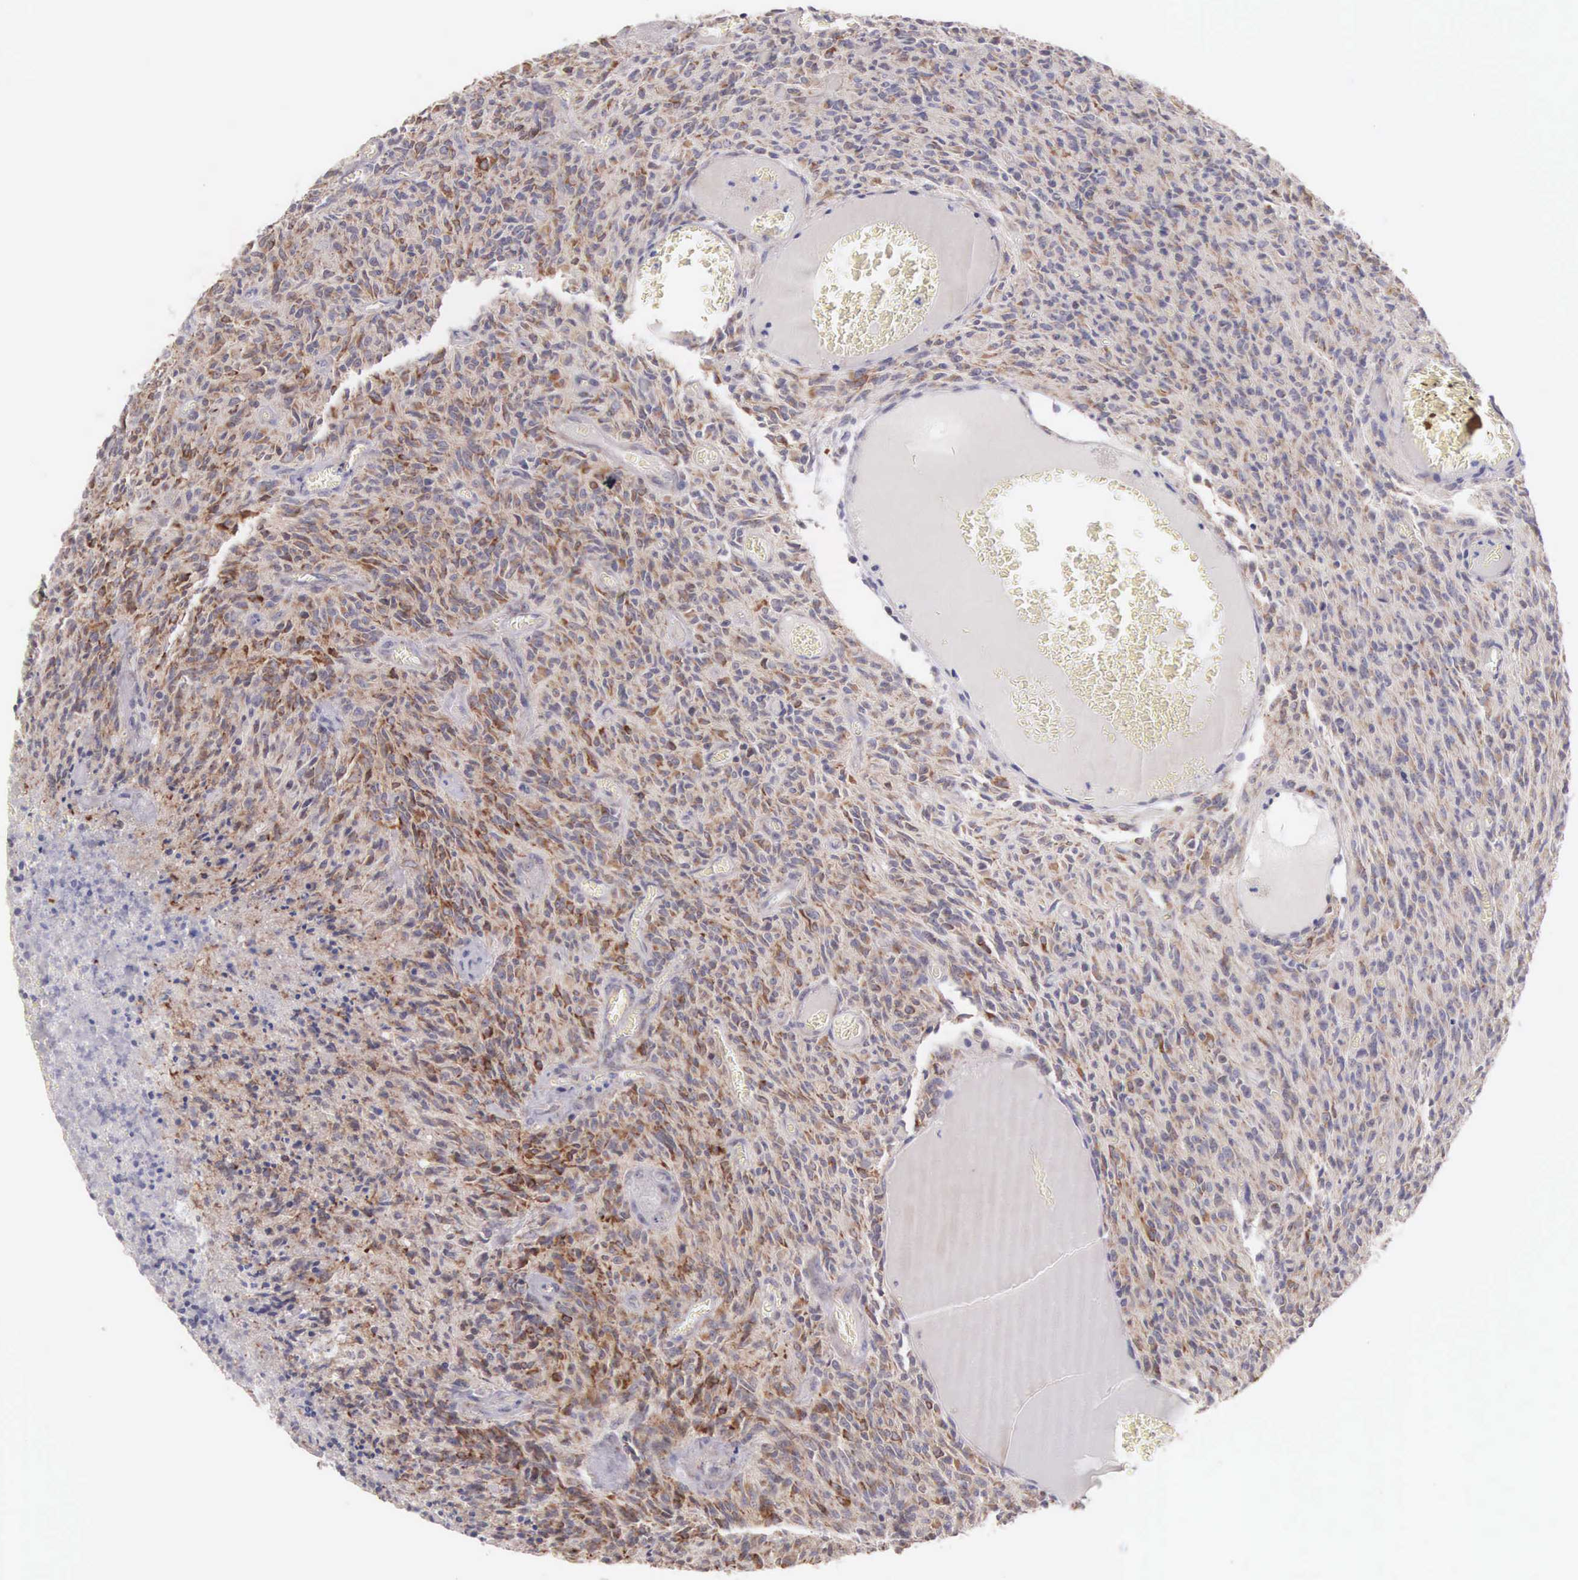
{"staining": {"intensity": "moderate", "quantity": ">75%", "location": "cytoplasmic/membranous"}, "tissue": "glioma", "cell_type": "Tumor cells", "image_type": "cancer", "snomed": [{"axis": "morphology", "description": "Glioma, malignant, High grade"}, {"axis": "topography", "description": "Brain"}], "caption": "Glioma was stained to show a protein in brown. There is medium levels of moderate cytoplasmic/membranous expression in approximately >75% of tumor cells.", "gene": "PIR", "patient": {"sex": "male", "age": 56}}